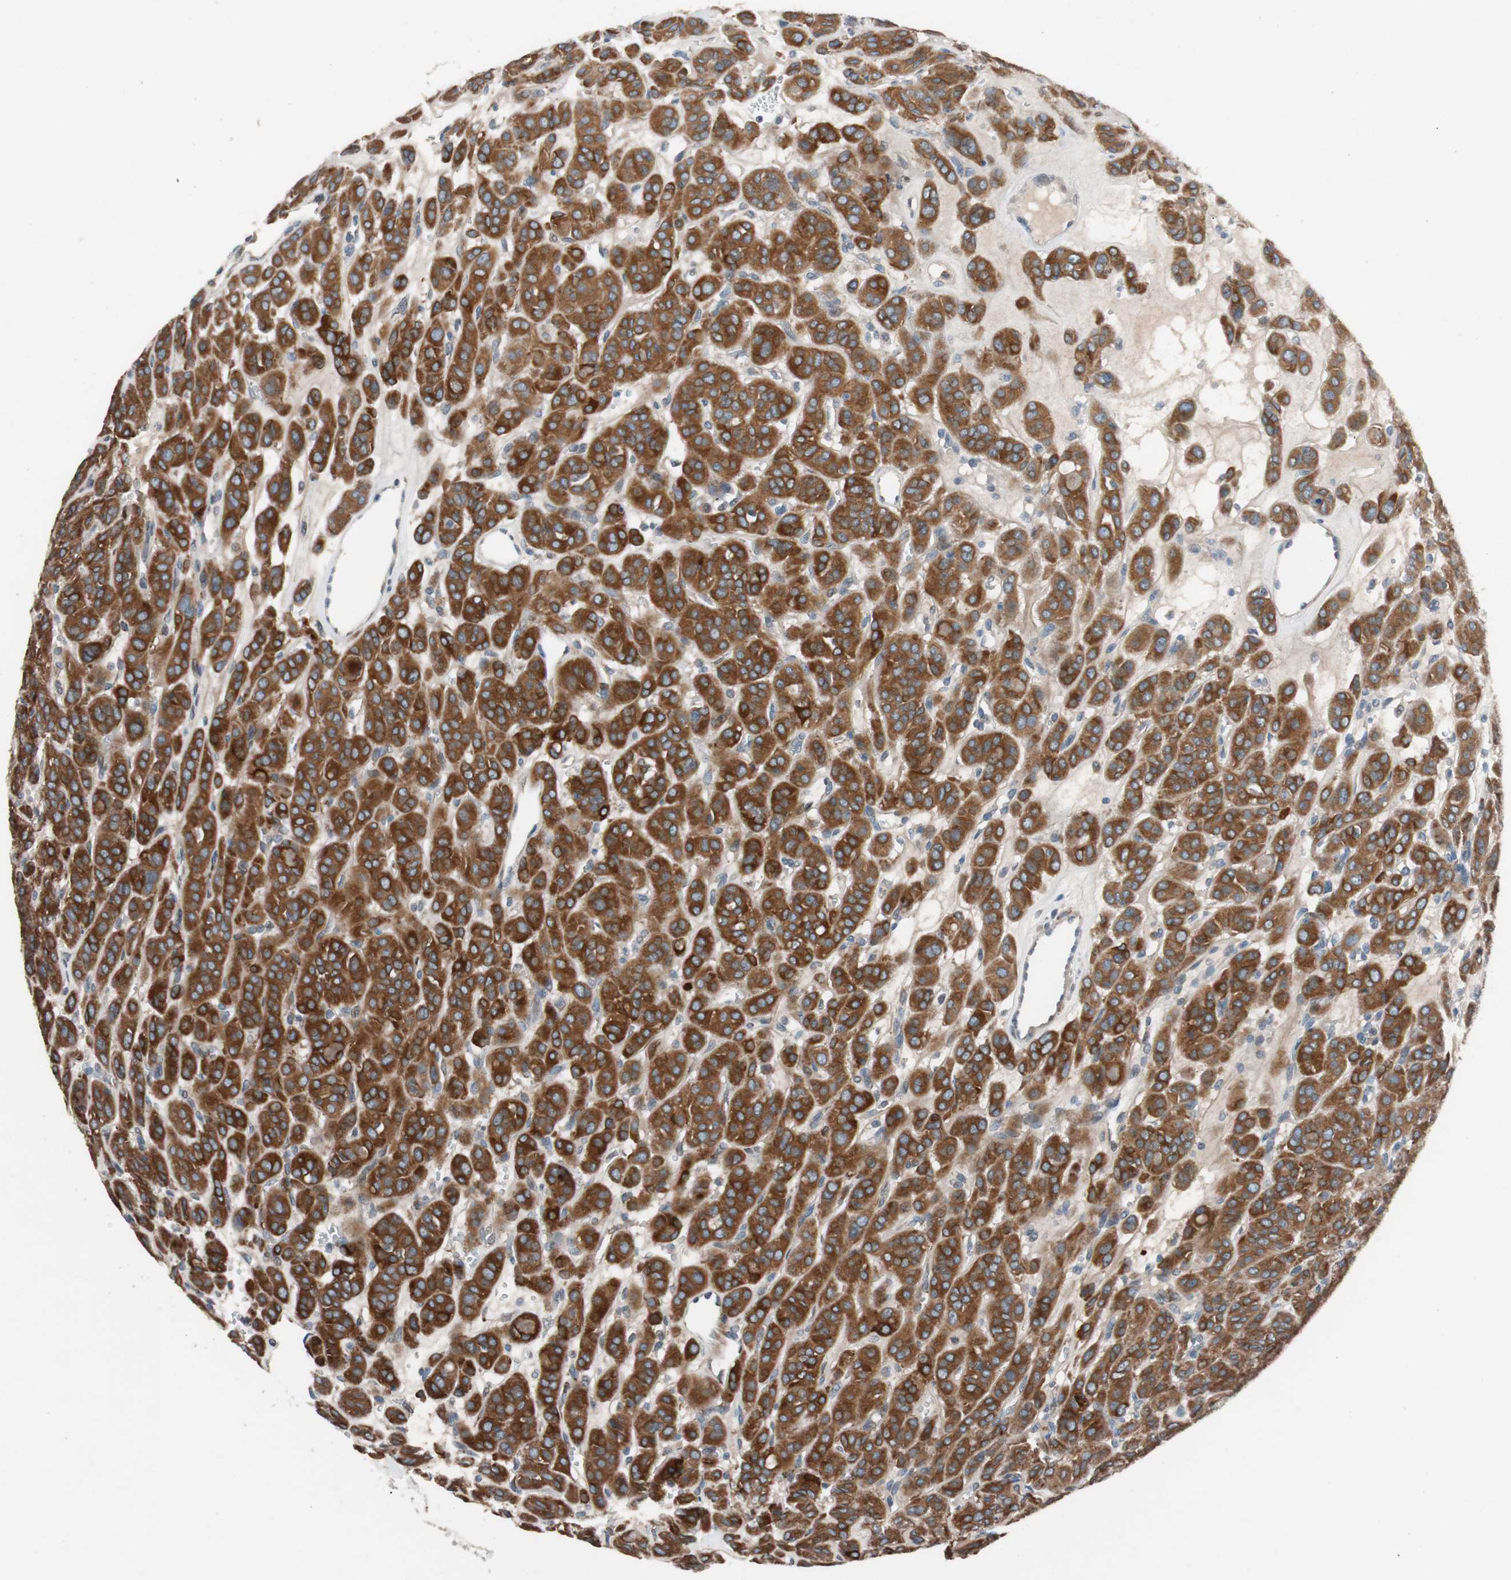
{"staining": {"intensity": "strong", "quantity": ">75%", "location": "cytoplasmic/membranous"}, "tissue": "thyroid cancer", "cell_type": "Tumor cells", "image_type": "cancer", "snomed": [{"axis": "morphology", "description": "Follicular adenoma carcinoma, NOS"}, {"axis": "topography", "description": "Thyroid gland"}], "caption": "Follicular adenoma carcinoma (thyroid) tissue reveals strong cytoplasmic/membranous expression in approximately >75% of tumor cells", "gene": "FAAH", "patient": {"sex": "female", "age": 71}}